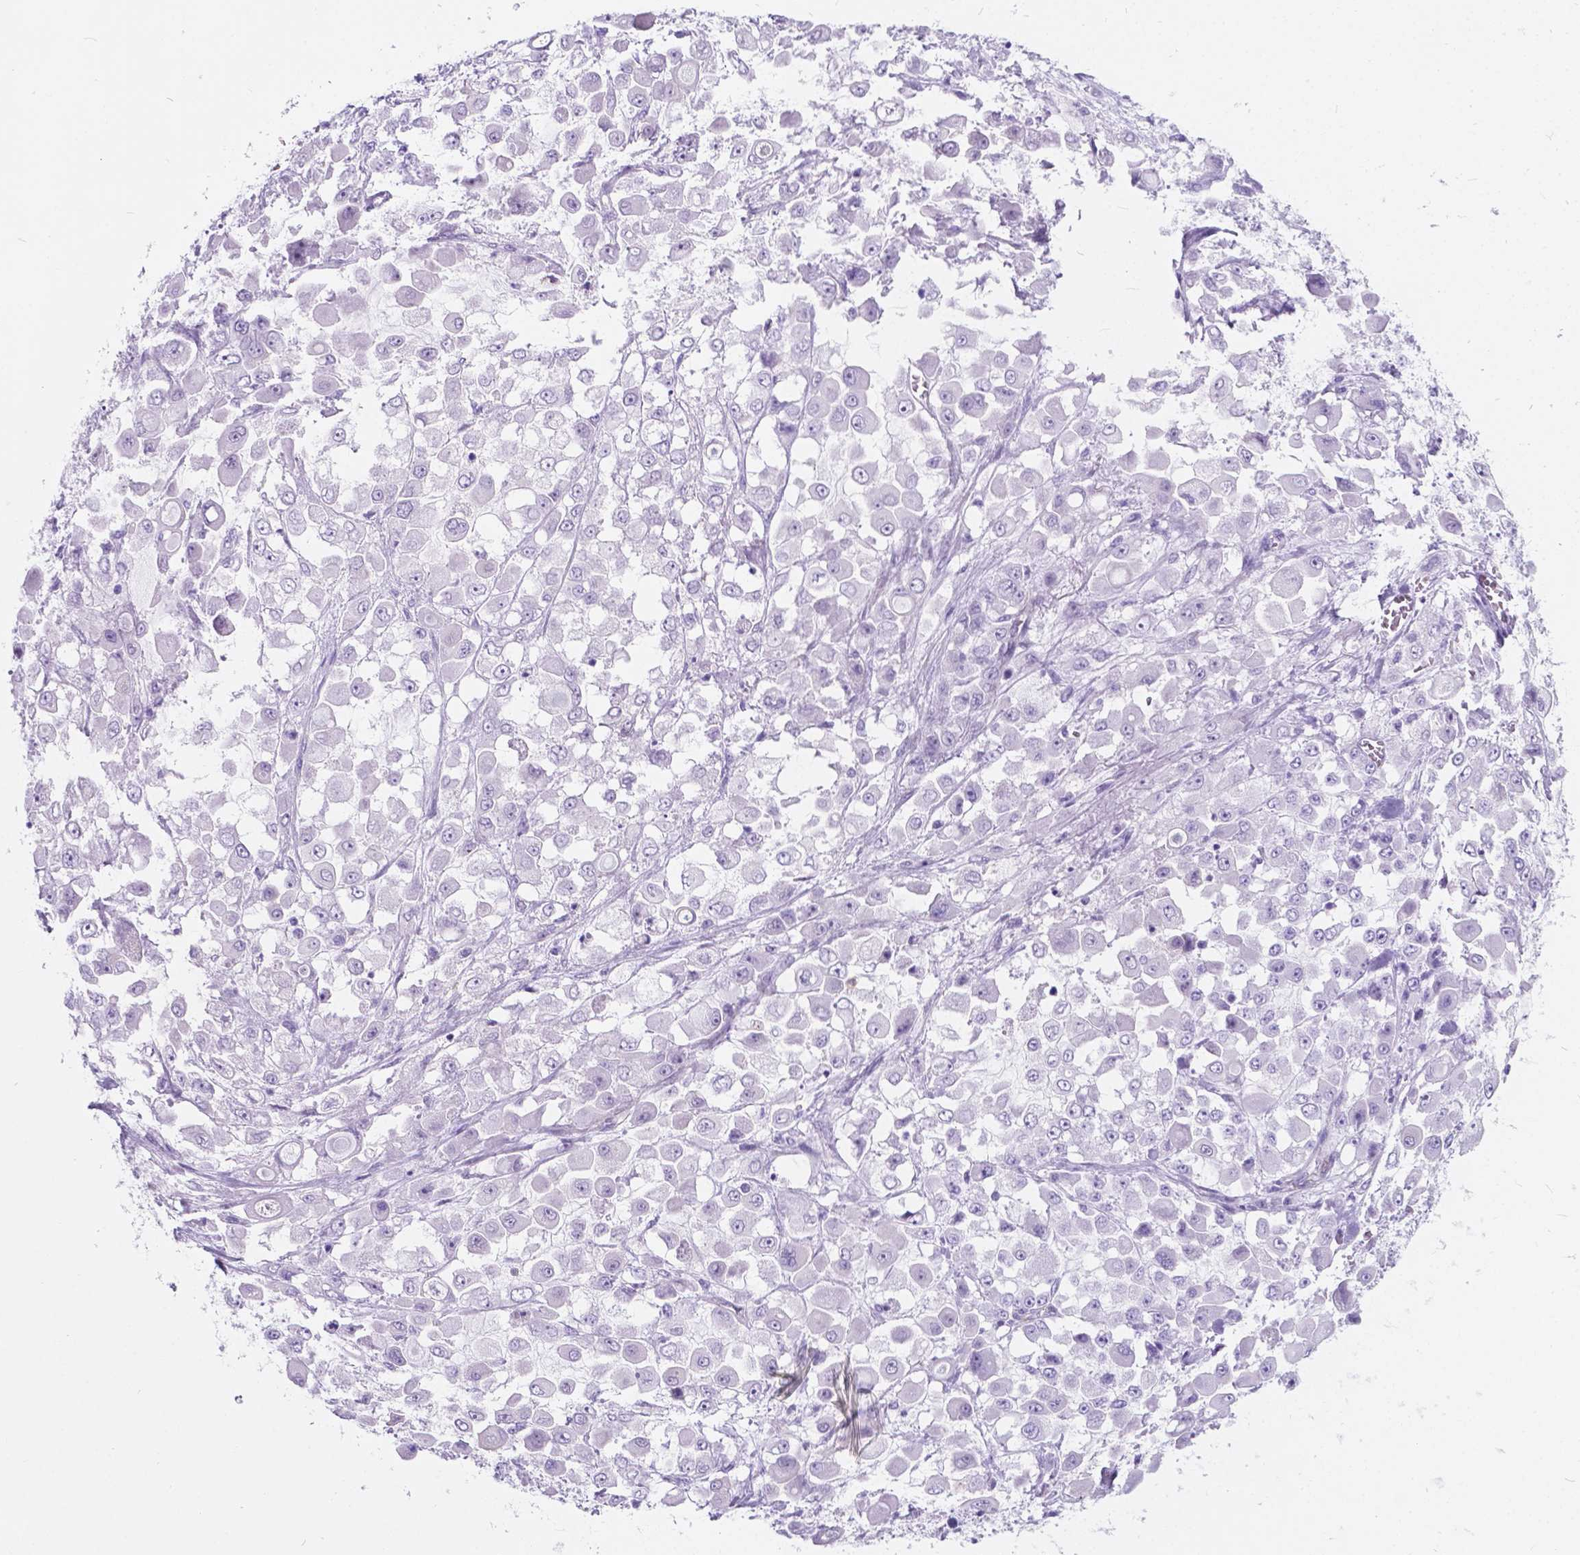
{"staining": {"intensity": "negative", "quantity": "none", "location": "none"}, "tissue": "stomach cancer", "cell_type": "Tumor cells", "image_type": "cancer", "snomed": [{"axis": "morphology", "description": "Adenocarcinoma, NOS"}, {"axis": "topography", "description": "Stomach"}], "caption": "Human stomach cancer stained for a protein using immunohistochemistry exhibits no positivity in tumor cells.", "gene": "KIAA0040", "patient": {"sex": "female", "age": 76}}